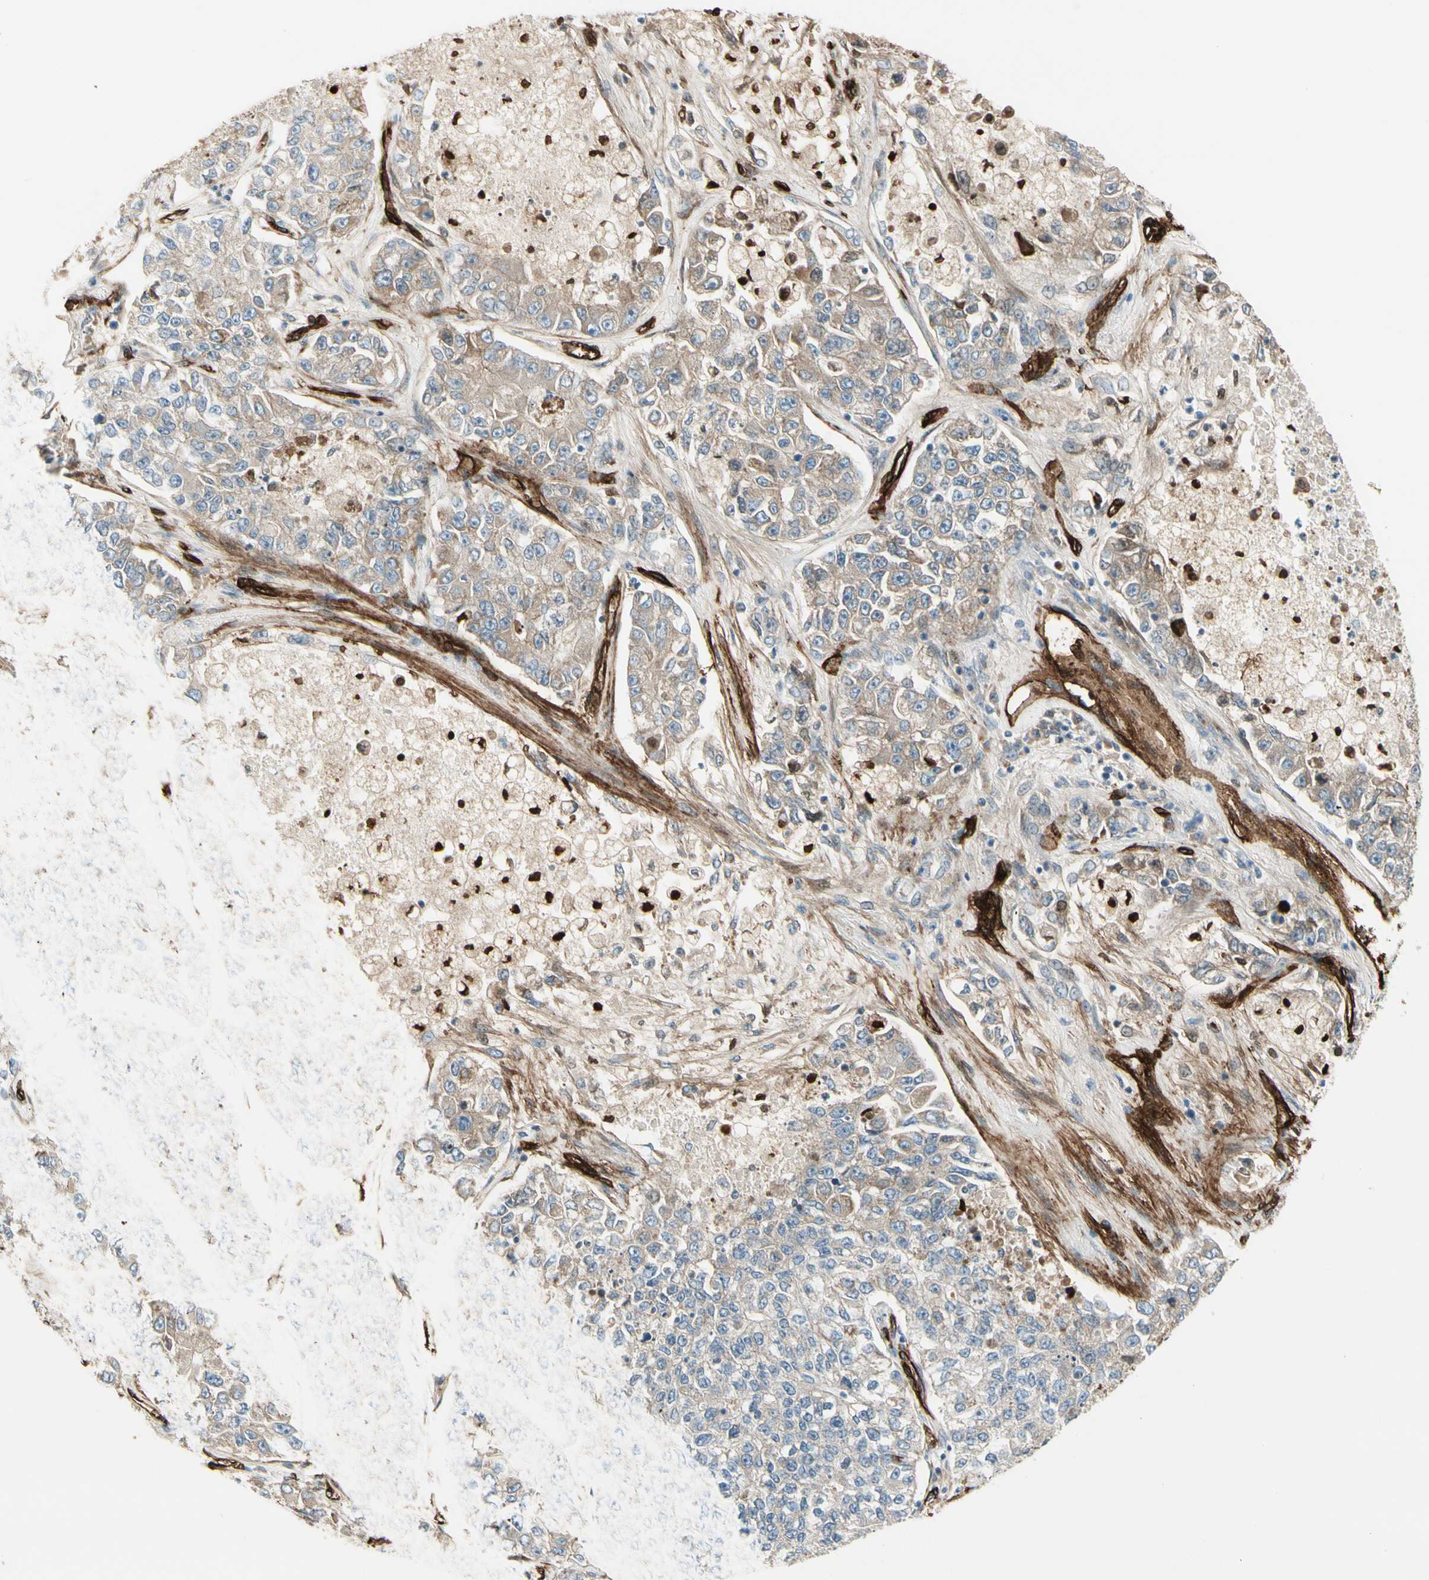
{"staining": {"intensity": "weak", "quantity": "25%-75%", "location": "cytoplasmic/membranous"}, "tissue": "lung cancer", "cell_type": "Tumor cells", "image_type": "cancer", "snomed": [{"axis": "morphology", "description": "Adenocarcinoma, NOS"}, {"axis": "topography", "description": "Lung"}], "caption": "Brown immunohistochemical staining in human lung adenocarcinoma reveals weak cytoplasmic/membranous positivity in about 25%-75% of tumor cells.", "gene": "MCAM", "patient": {"sex": "male", "age": 49}}